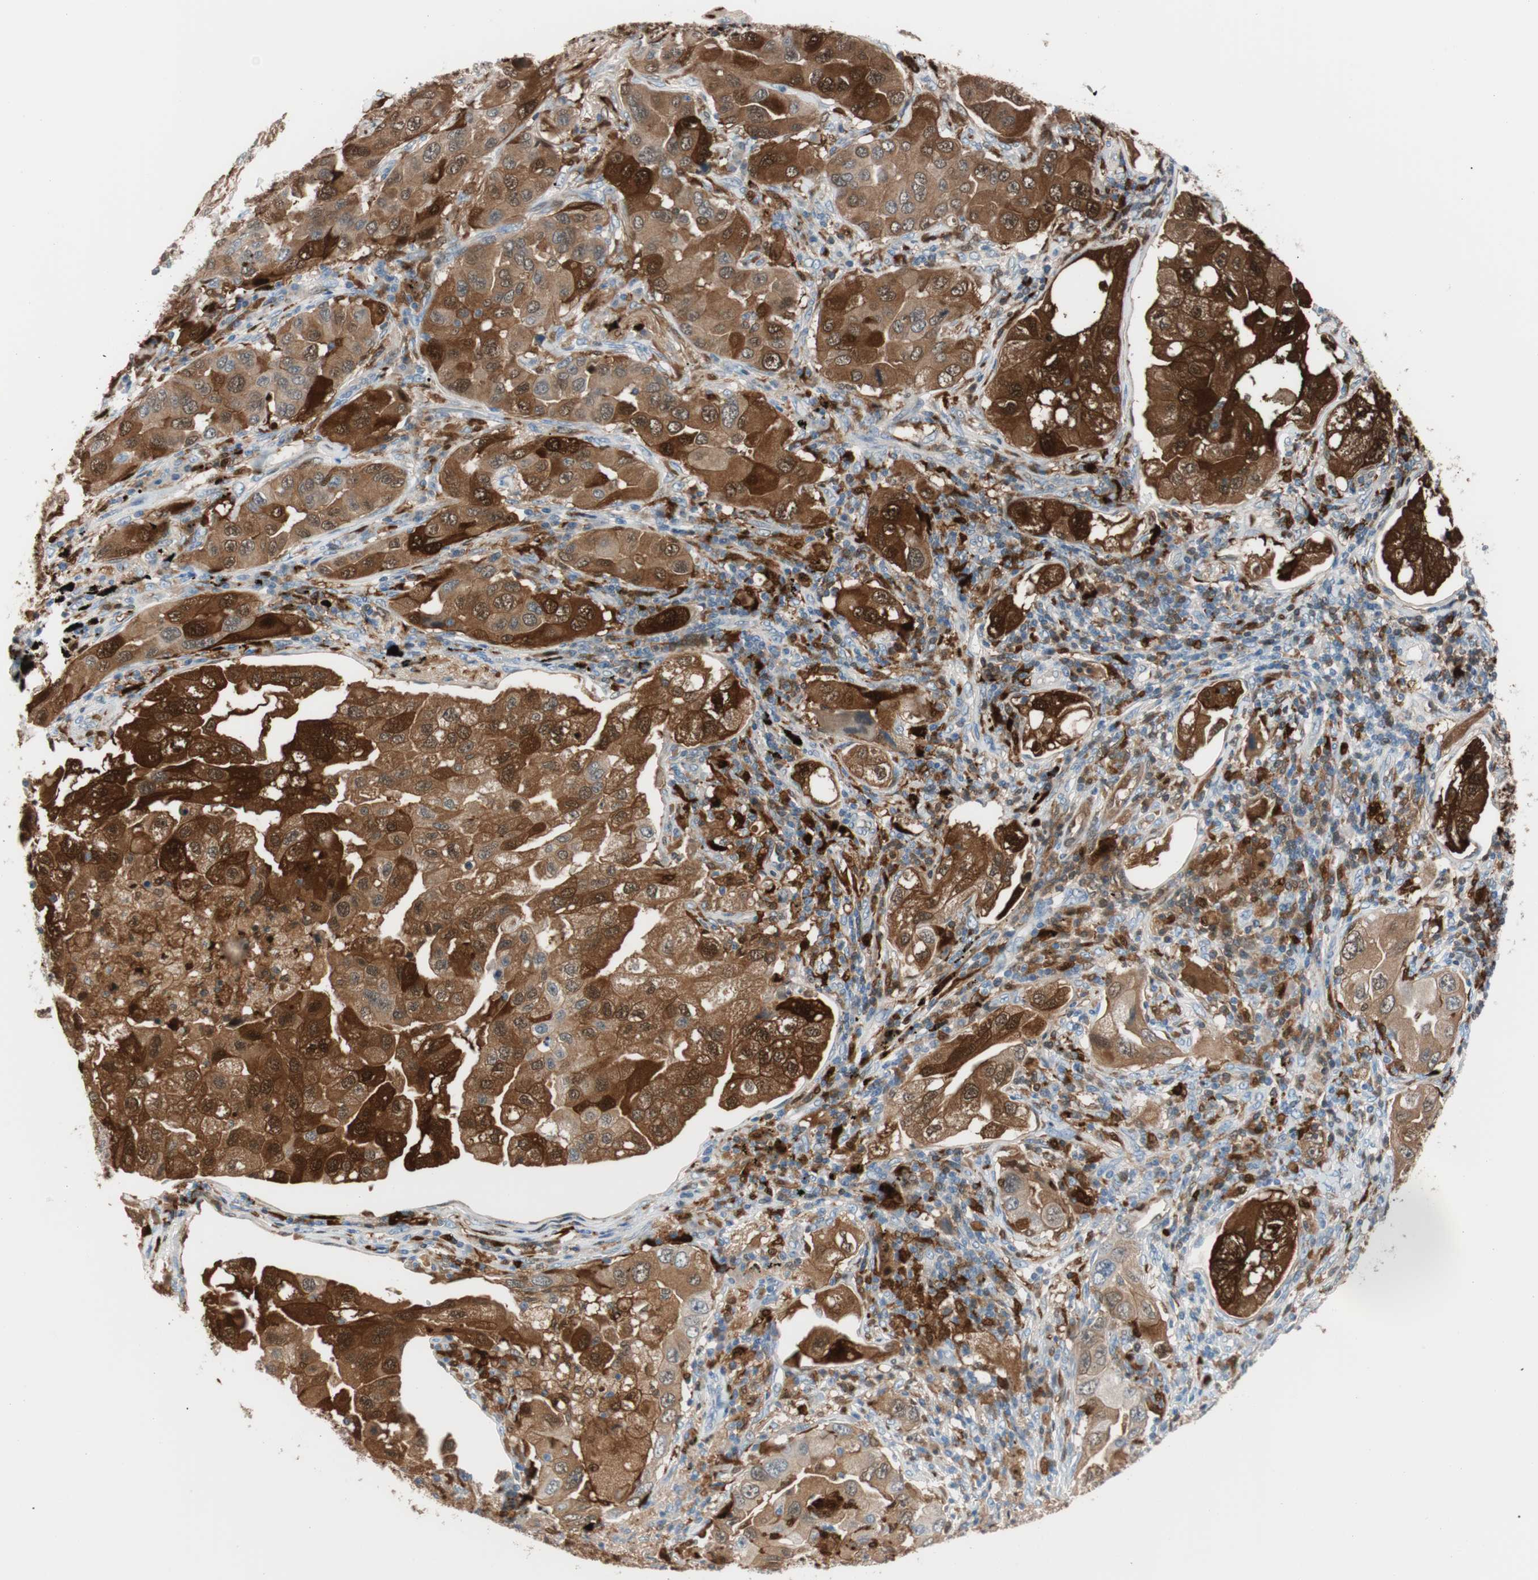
{"staining": {"intensity": "strong", "quantity": ">75%", "location": "cytoplasmic/membranous,nuclear"}, "tissue": "lung cancer", "cell_type": "Tumor cells", "image_type": "cancer", "snomed": [{"axis": "morphology", "description": "Adenocarcinoma, NOS"}, {"axis": "topography", "description": "Lung"}], "caption": "The micrograph displays staining of adenocarcinoma (lung), revealing strong cytoplasmic/membranous and nuclear protein positivity (brown color) within tumor cells.", "gene": "IL18", "patient": {"sex": "female", "age": 65}}